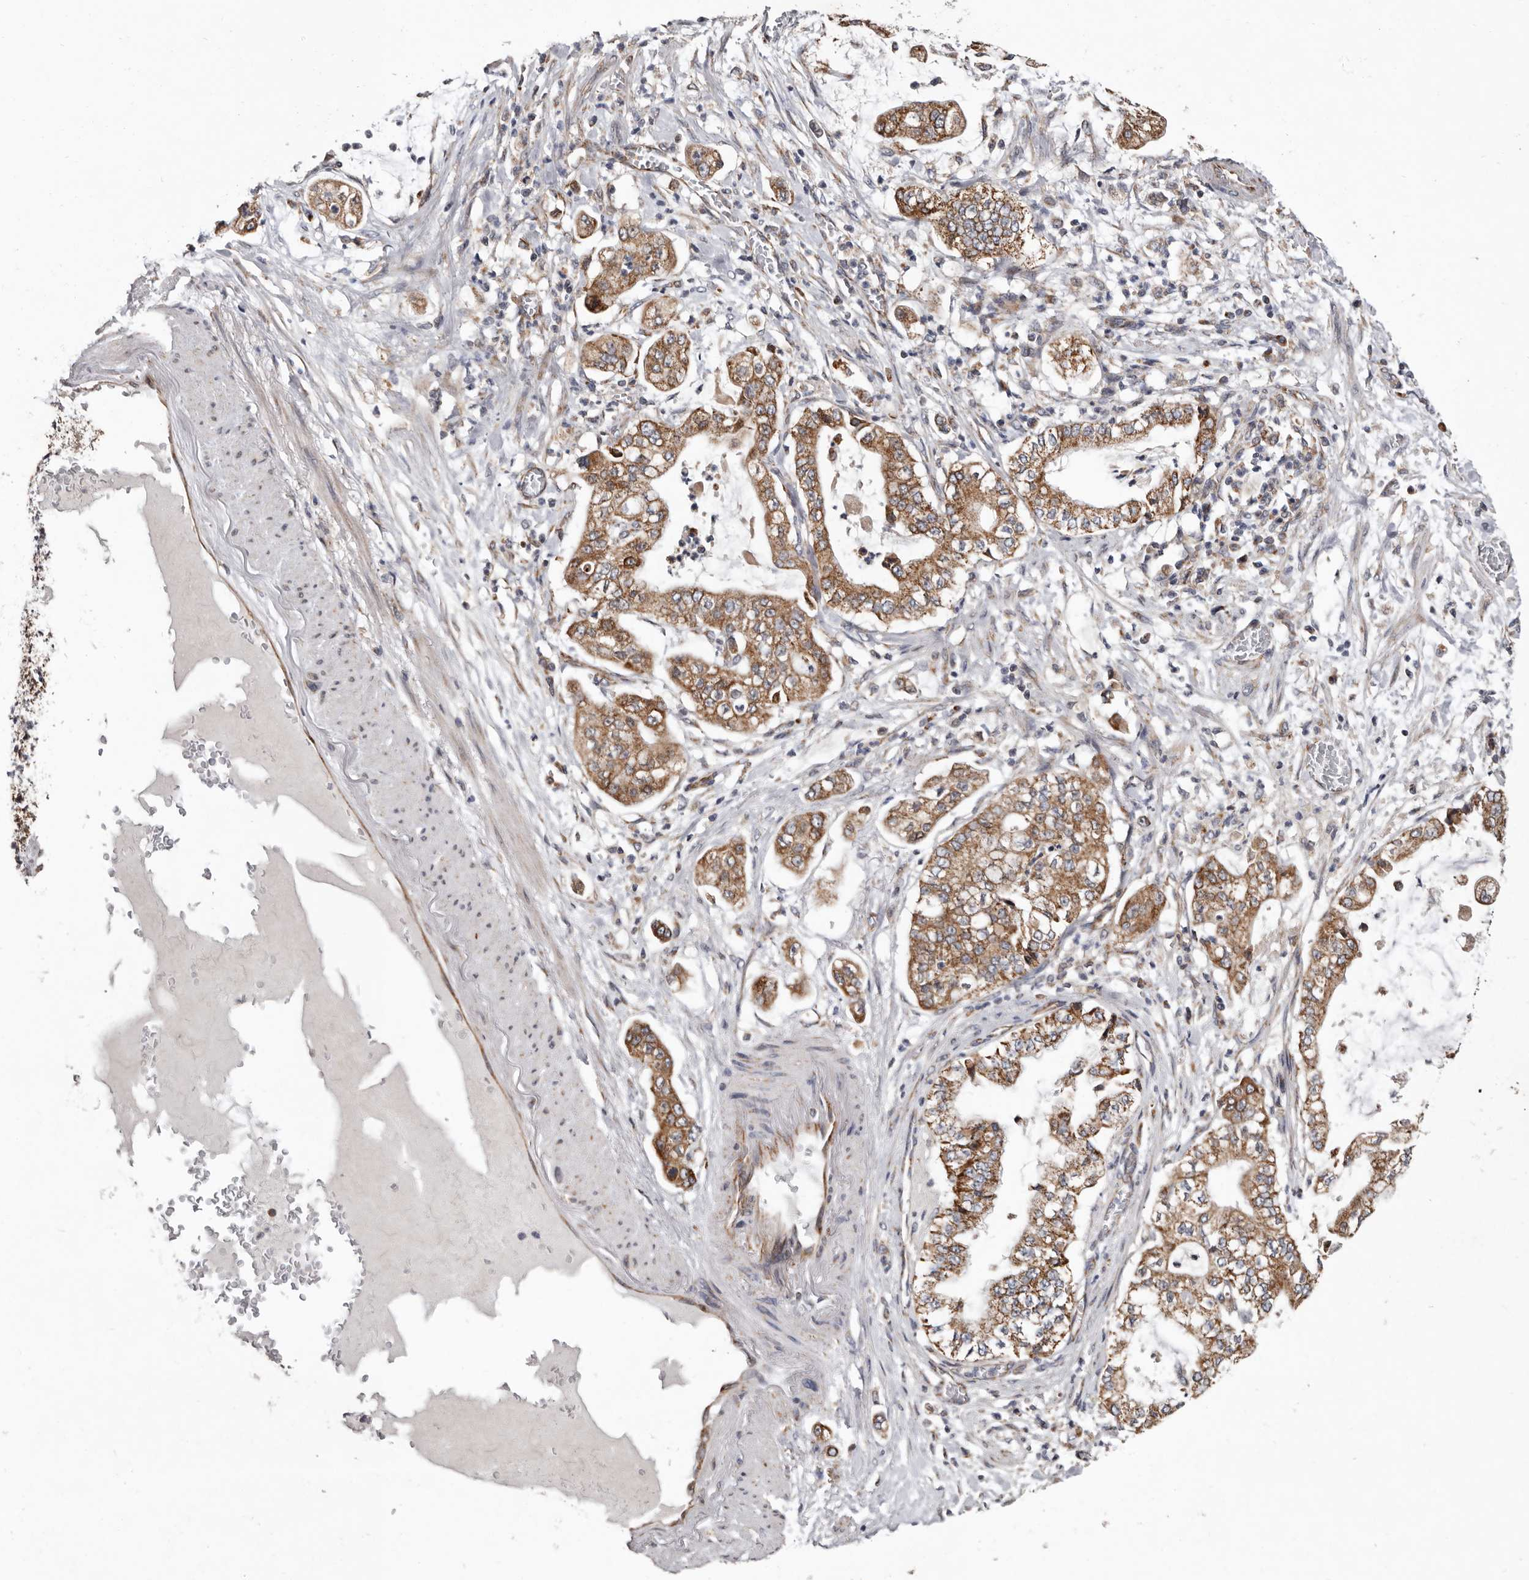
{"staining": {"intensity": "moderate", "quantity": ">75%", "location": "cytoplasmic/membranous"}, "tissue": "stomach cancer", "cell_type": "Tumor cells", "image_type": "cancer", "snomed": [{"axis": "morphology", "description": "Adenocarcinoma, NOS"}, {"axis": "topography", "description": "Stomach"}], "caption": "The immunohistochemical stain highlights moderate cytoplasmic/membranous positivity in tumor cells of stomach cancer (adenocarcinoma) tissue. (IHC, brightfield microscopy, high magnification).", "gene": "MRPL18", "patient": {"sex": "male", "age": 76}}